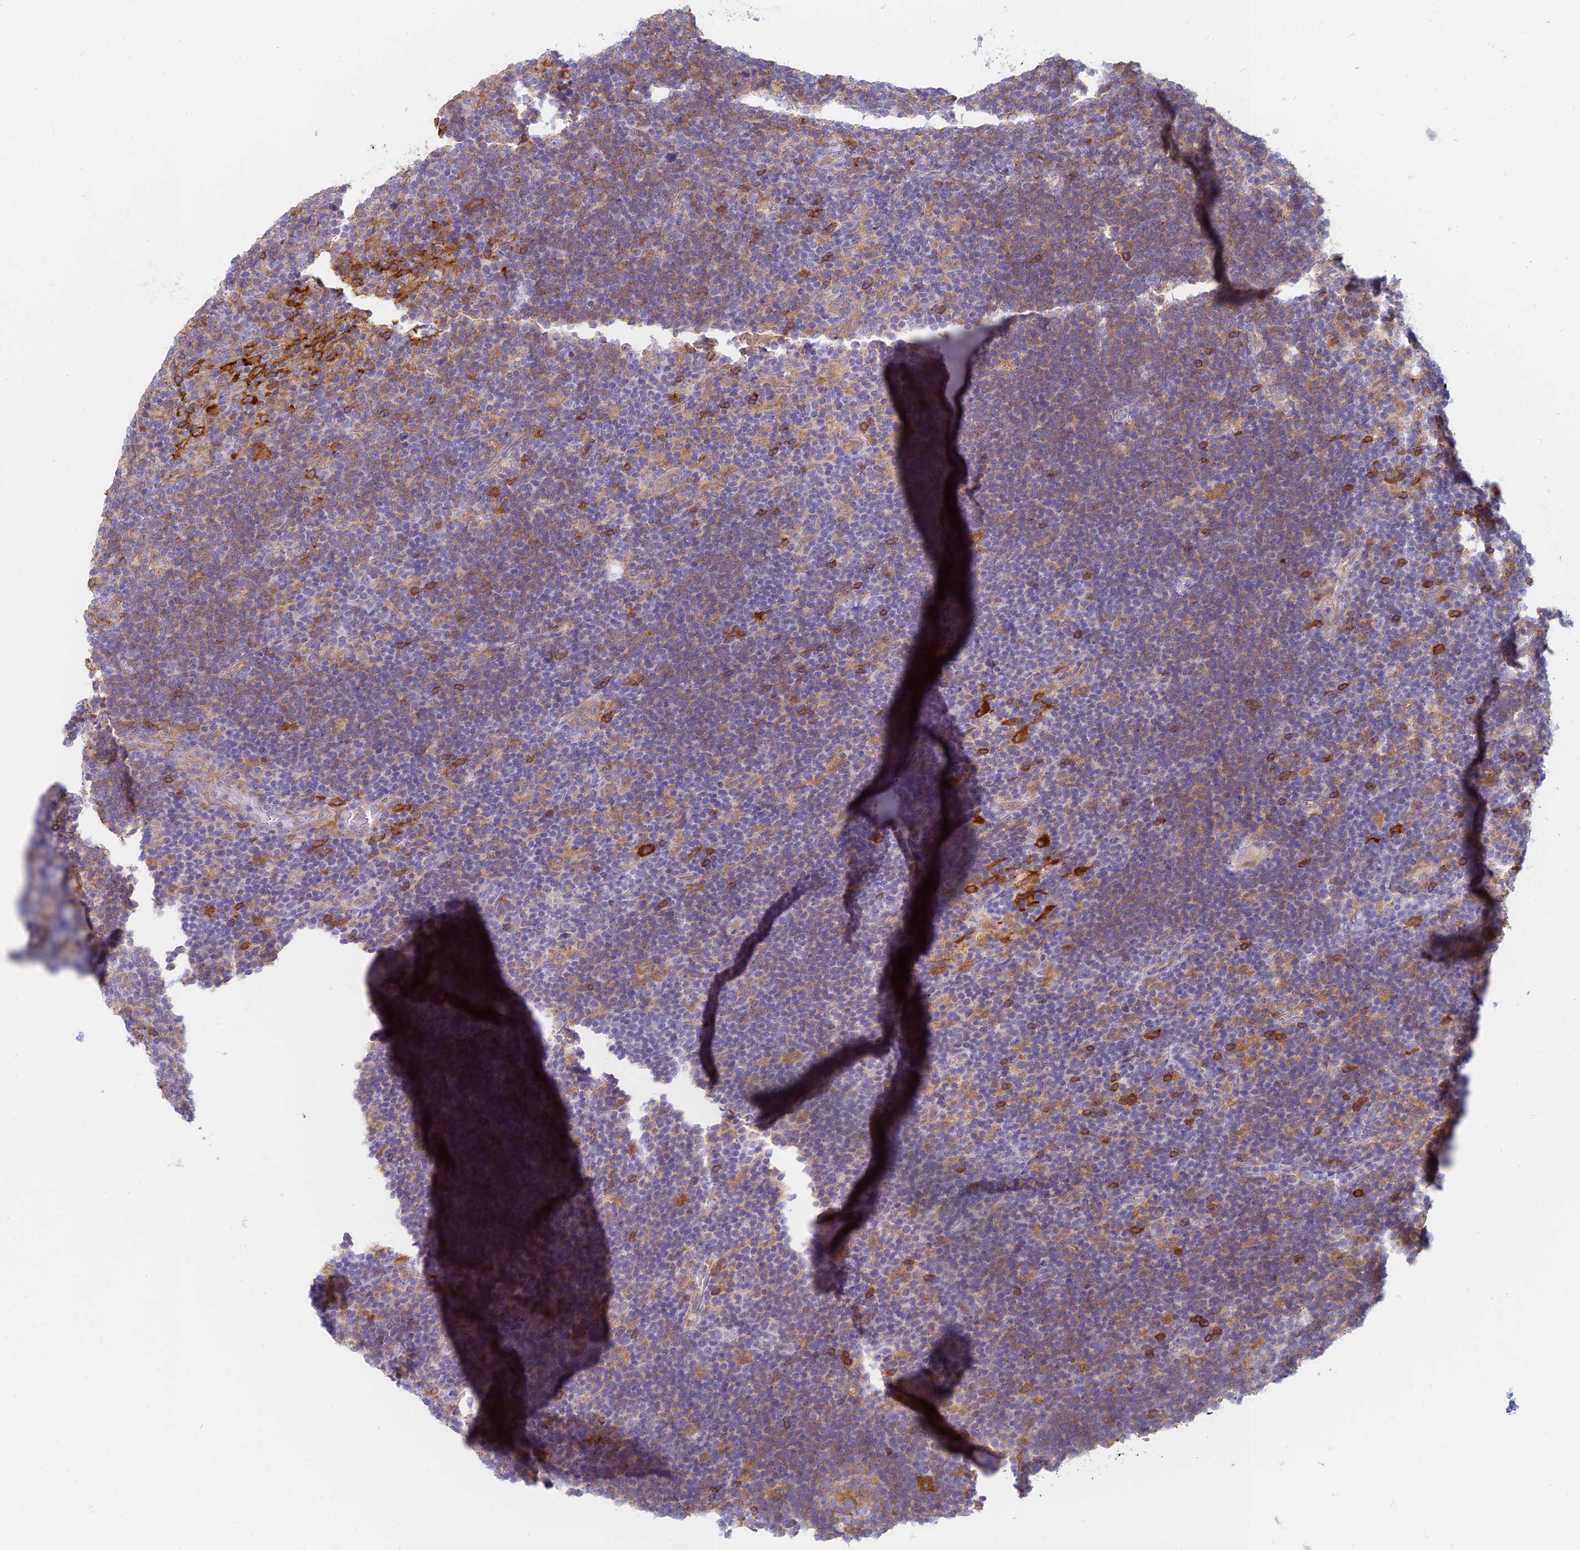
{"staining": {"intensity": "weak", "quantity": "<25%", "location": "cytoplasmic/membranous"}, "tissue": "lymphoma", "cell_type": "Tumor cells", "image_type": "cancer", "snomed": [{"axis": "morphology", "description": "Hodgkin's disease, NOS"}, {"axis": "topography", "description": "Lymph node"}], "caption": "DAB immunohistochemical staining of lymphoma demonstrates no significant expression in tumor cells.", "gene": "STRN4", "patient": {"sex": "female", "age": 57}}